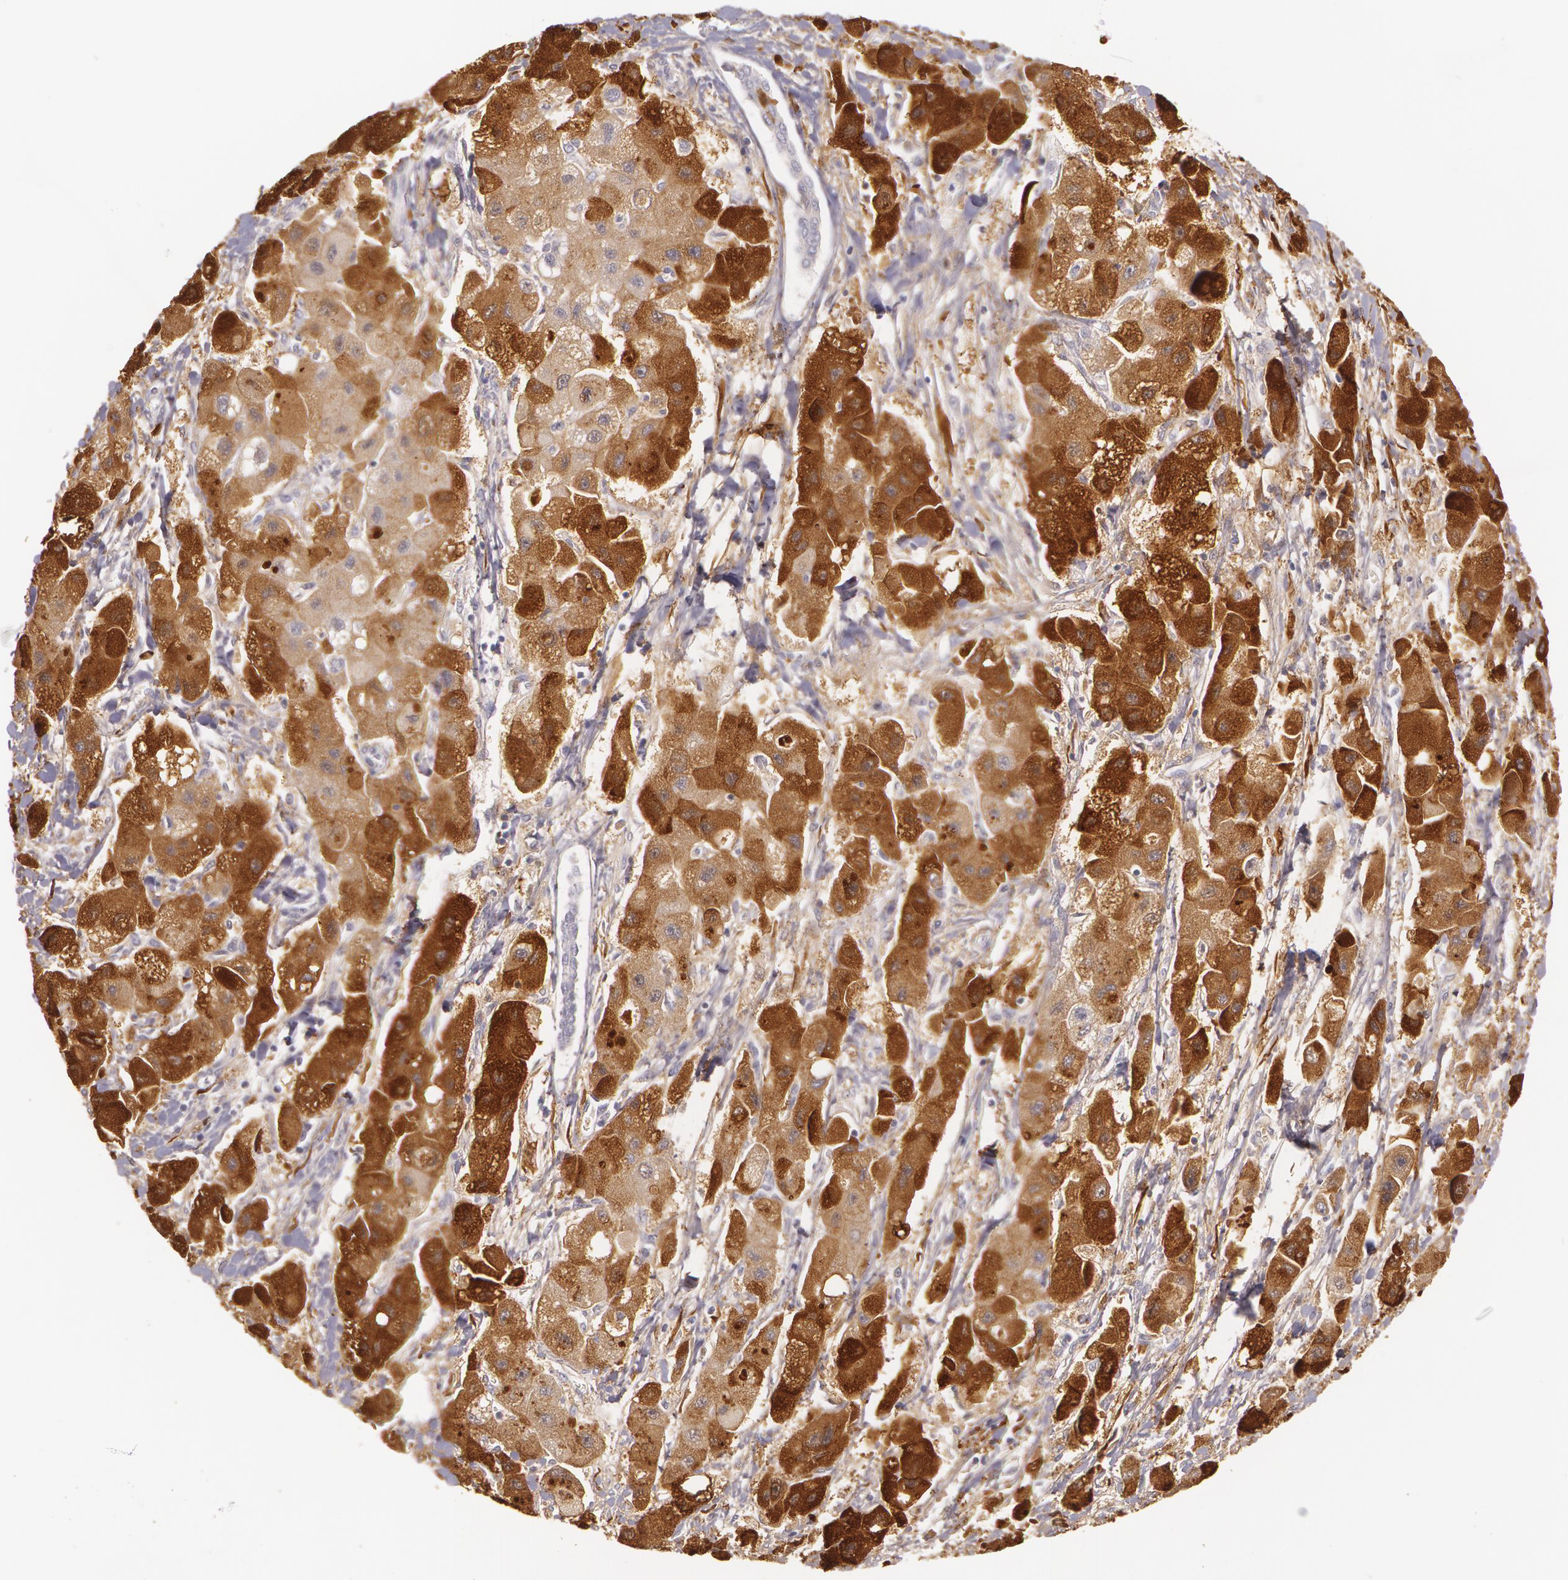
{"staining": {"intensity": "moderate", "quantity": ">75%", "location": "cytoplasmic/membranous"}, "tissue": "liver cancer", "cell_type": "Tumor cells", "image_type": "cancer", "snomed": [{"axis": "morphology", "description": "Carcinoma, Hepatocellular, NOS"}, {"axis": "topography", "description": "Liver"}], "caption": "Liver cancer stained for a protein exhibits moderate cytoplasmic/membranous positivity in tumor cells. Nuclei are stained in blue.", "gene": "LBP", "patient": {"sex": "male", "age": 24}}